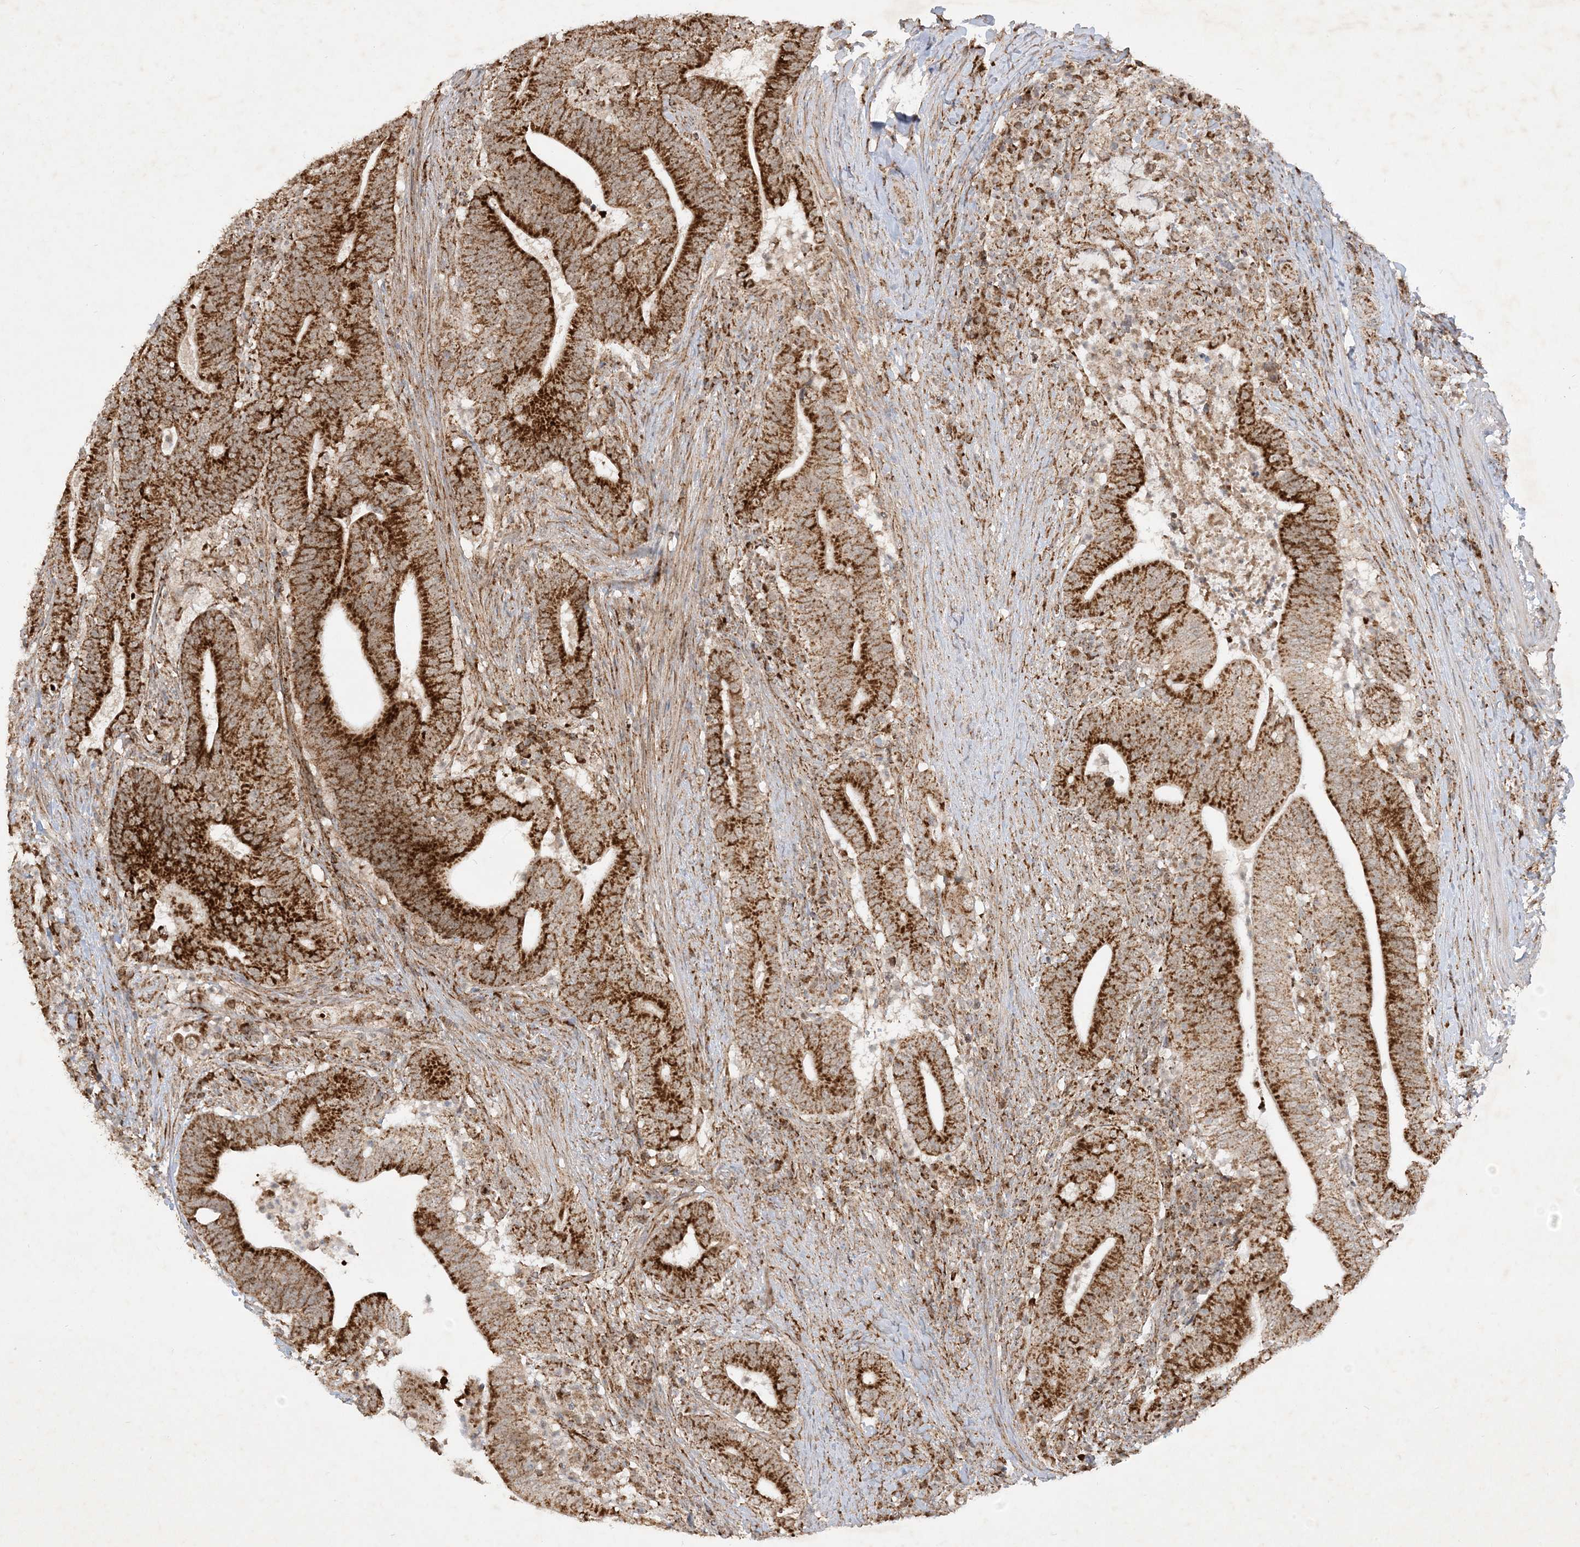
{"staining": {"intensity": "strong", "quantity": ">75%", "location": "cytoplasmic/membranous"}, "tissue": "colorectal cancer", "cell_type": "Tumor cells", "image_type": "cancer", "snomed": [{"axis": "morphology", "description": "Adenocarcinoma, NOS"}, {"axis": "topography", "description": "Colon"}], "caption": "This histopathology image displays colorectal cancer (adenocarcinoma) stained with immunohistochemistry to label a protein in brown. The cytoplasmic/membranous of tumor cells show strong positivity for the protein. Nuclei are counter-stained blue.", "gene": "NDUFAF3", "patient": {"sex": "female", "age": 66}}